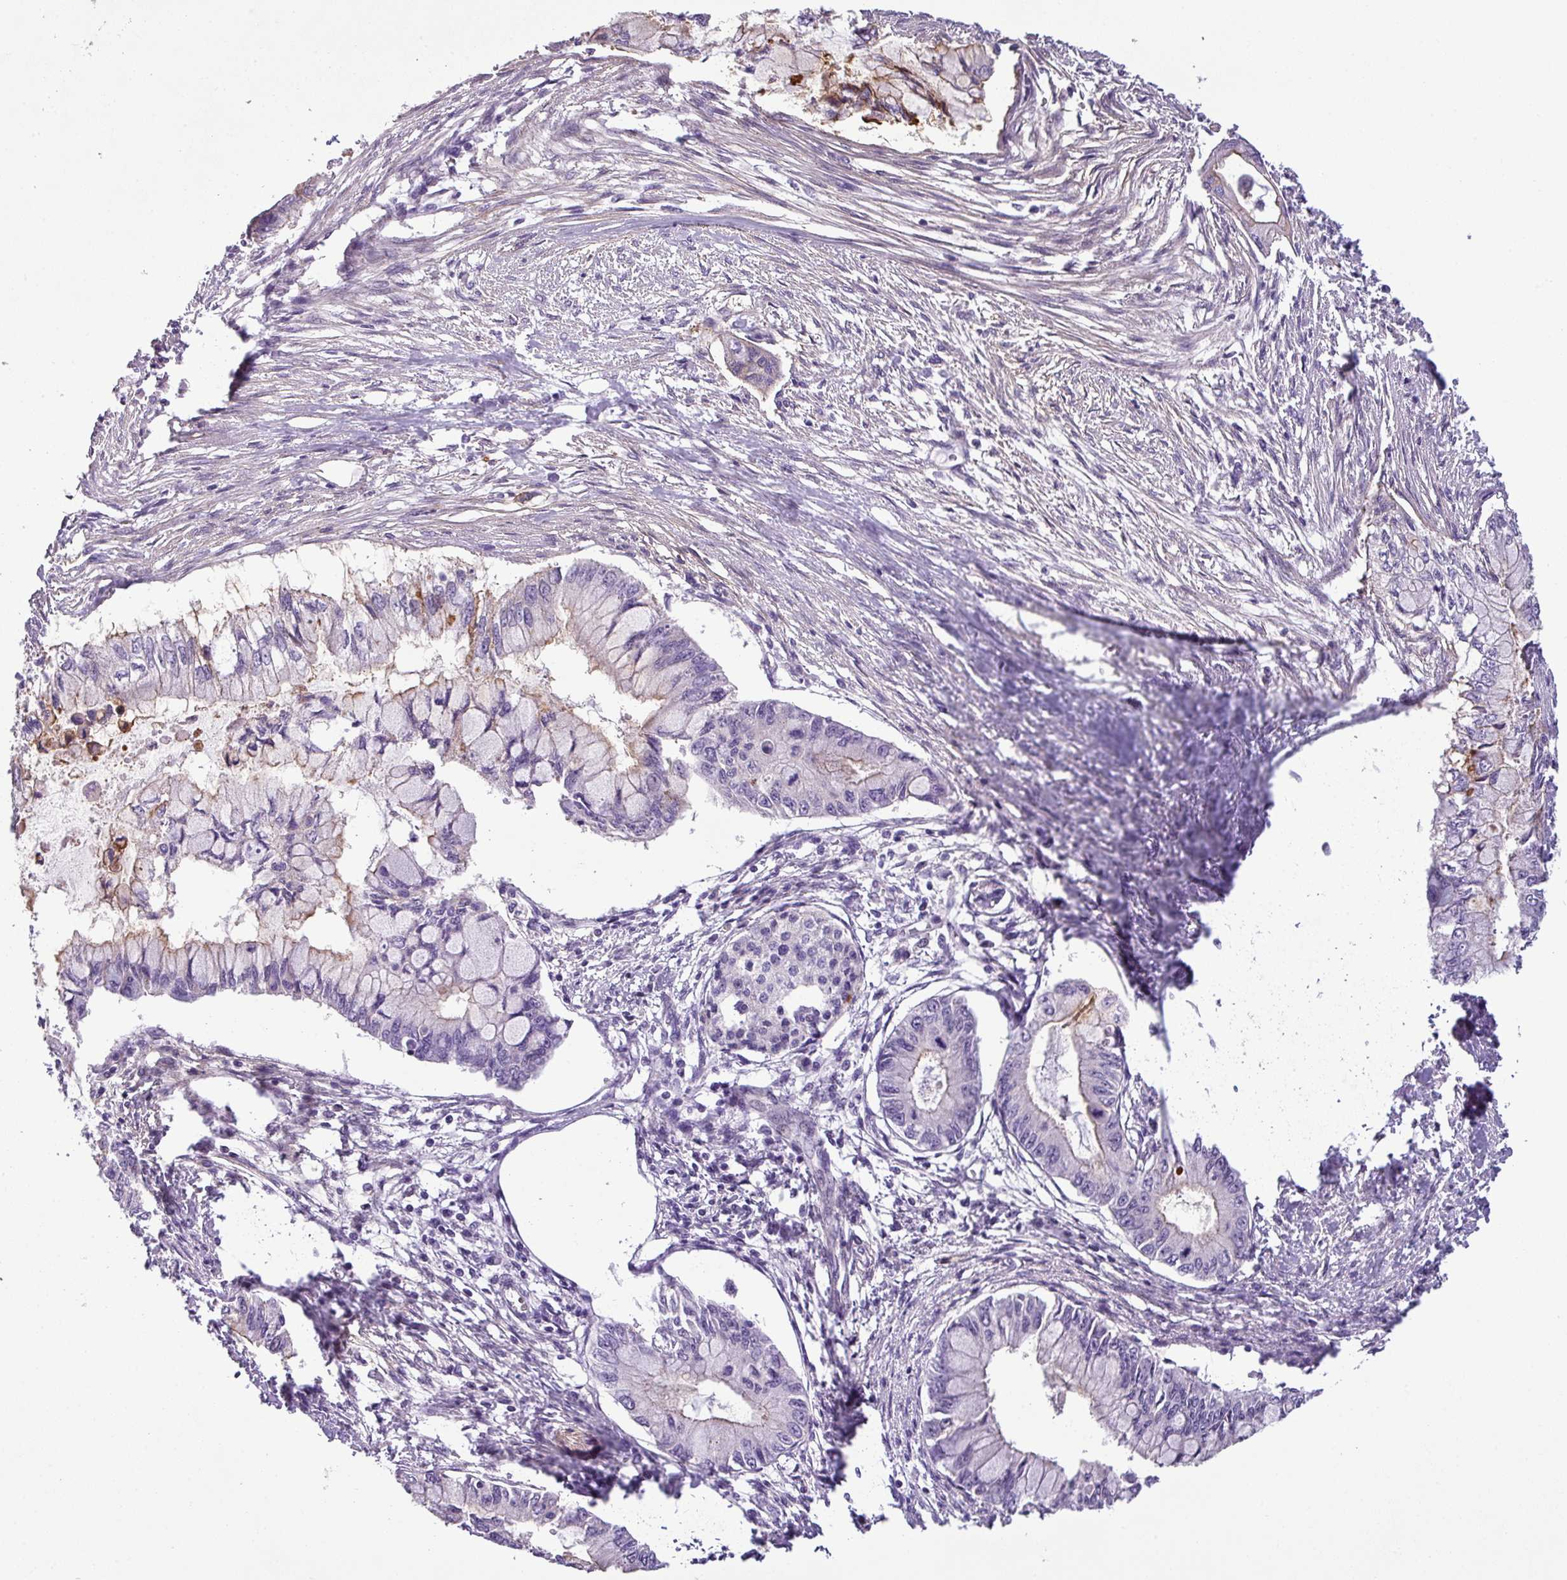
{"staining": {"intensity": "negative", "quantity": "none", "location": "none"}, "tissue": "pancreatic cancer", "cell_type": "Tumor cells", "image_type": "cancer", "snomed": [{"axis": "morphology", "description": "Adenocarcinoma, NOS"}, {"axis": "topography", "description": "Pancreas"}], "caption": "A high-resolution histopathology image shows immunohistochemistry staining of pancreatic adenocarcinoma, which demonstrates no significant staining in tumor cells.", "gene": "TMEM178B", "patient": {"sex": "male", "age": 48}}